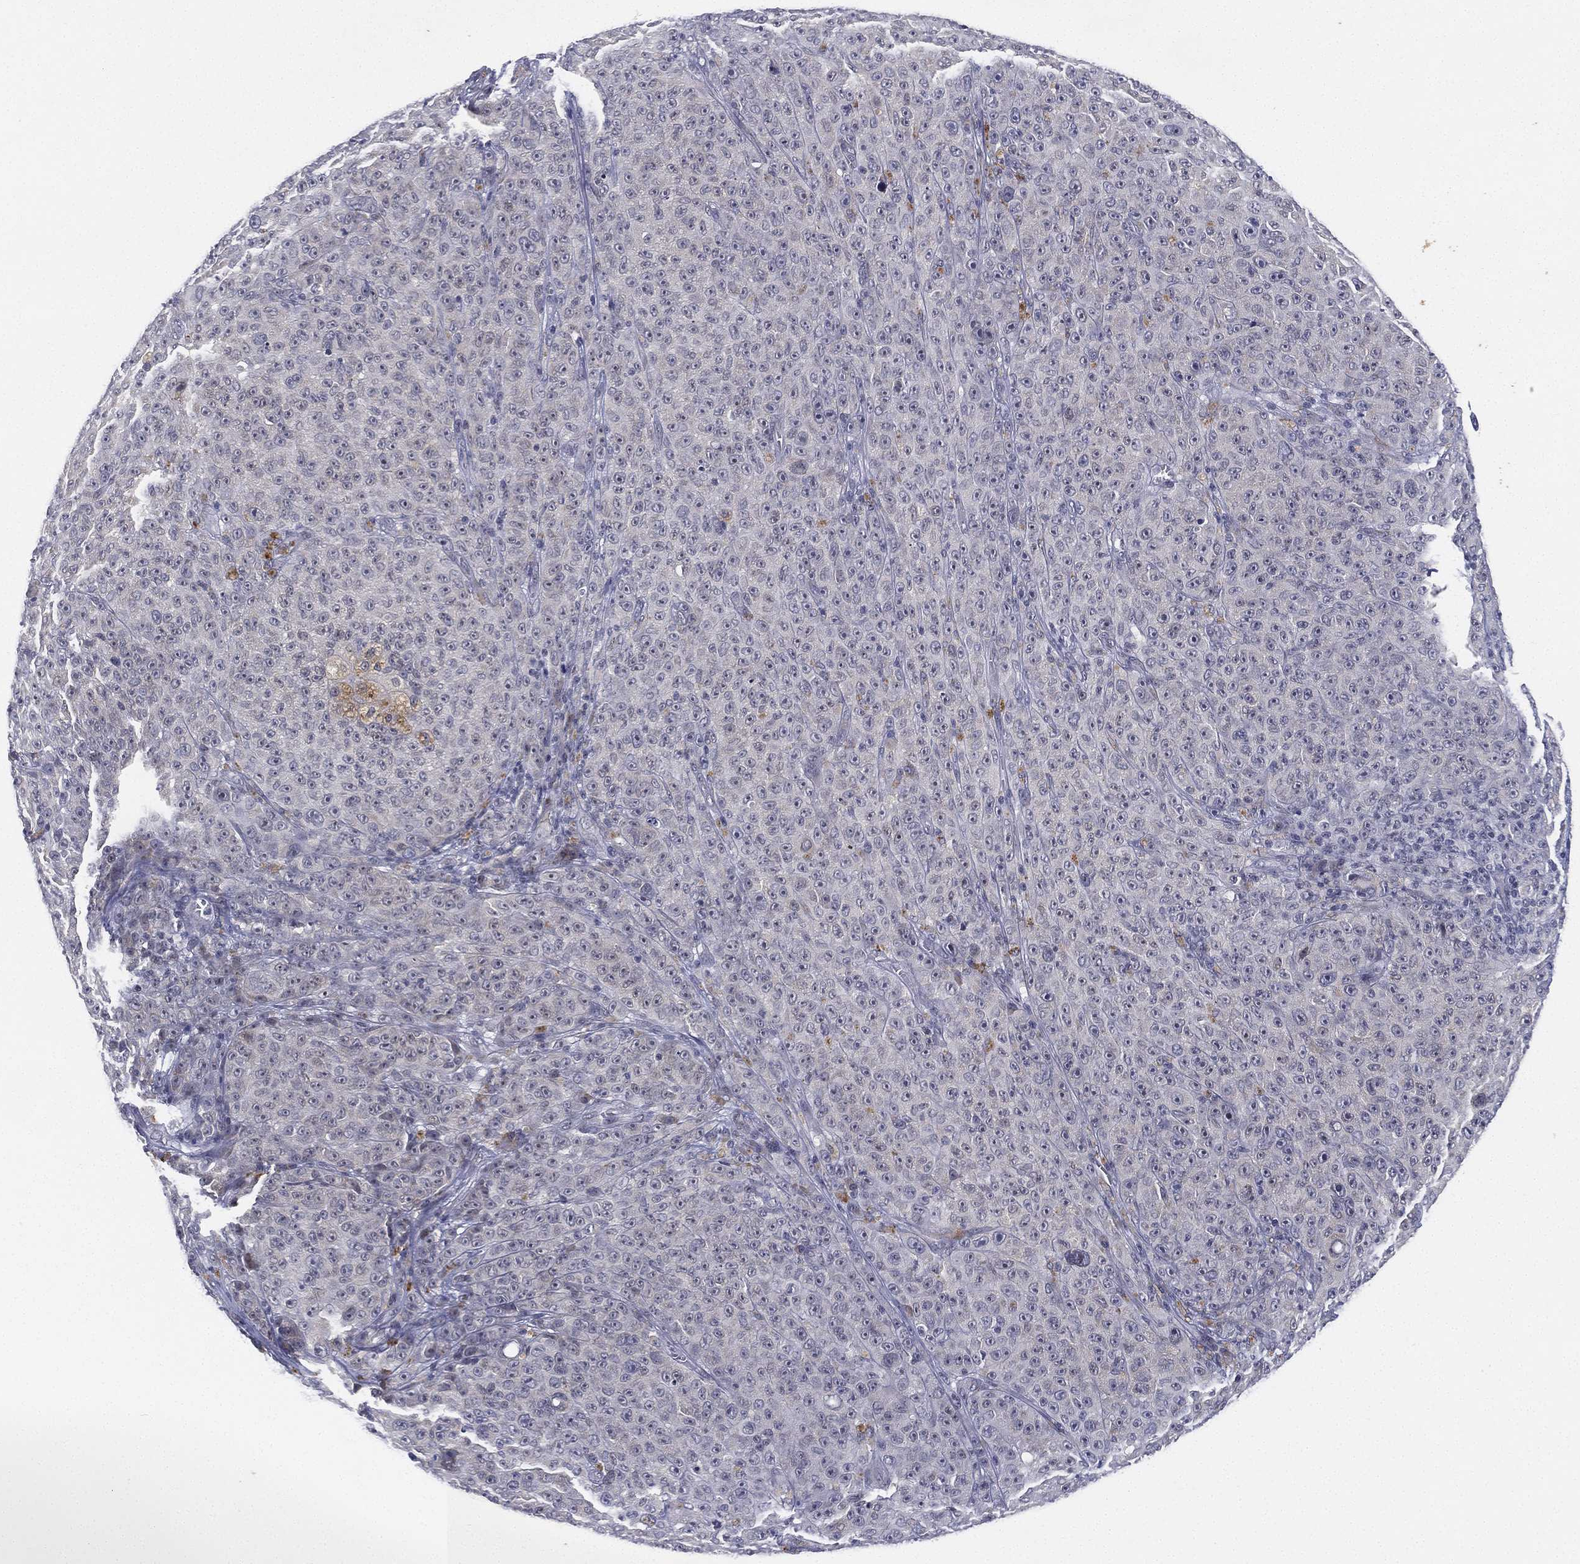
{"staining": {"intensity": "negative", "quantity": "none", "location": "none"}, "tissue": "melanoma", "cell_type": "Tumor cells", "image_type": "cancer", "snomed": [{"axis": "morphology", "description": "Malignant melanoma, NOS"}, {"axis": "topography", "description": "Skin"}], "caption": "DAB immunohistochemical staining of human malignant melanoma shows no significant expression in tumor cells. (DAB (3,3'-diaminobenzidine) immunohistochemistry (IHC) visualized using brightfield microscopy, high magnification).", "gene": "MS4A8", "patient": {"sex": "female", "age": 82}}